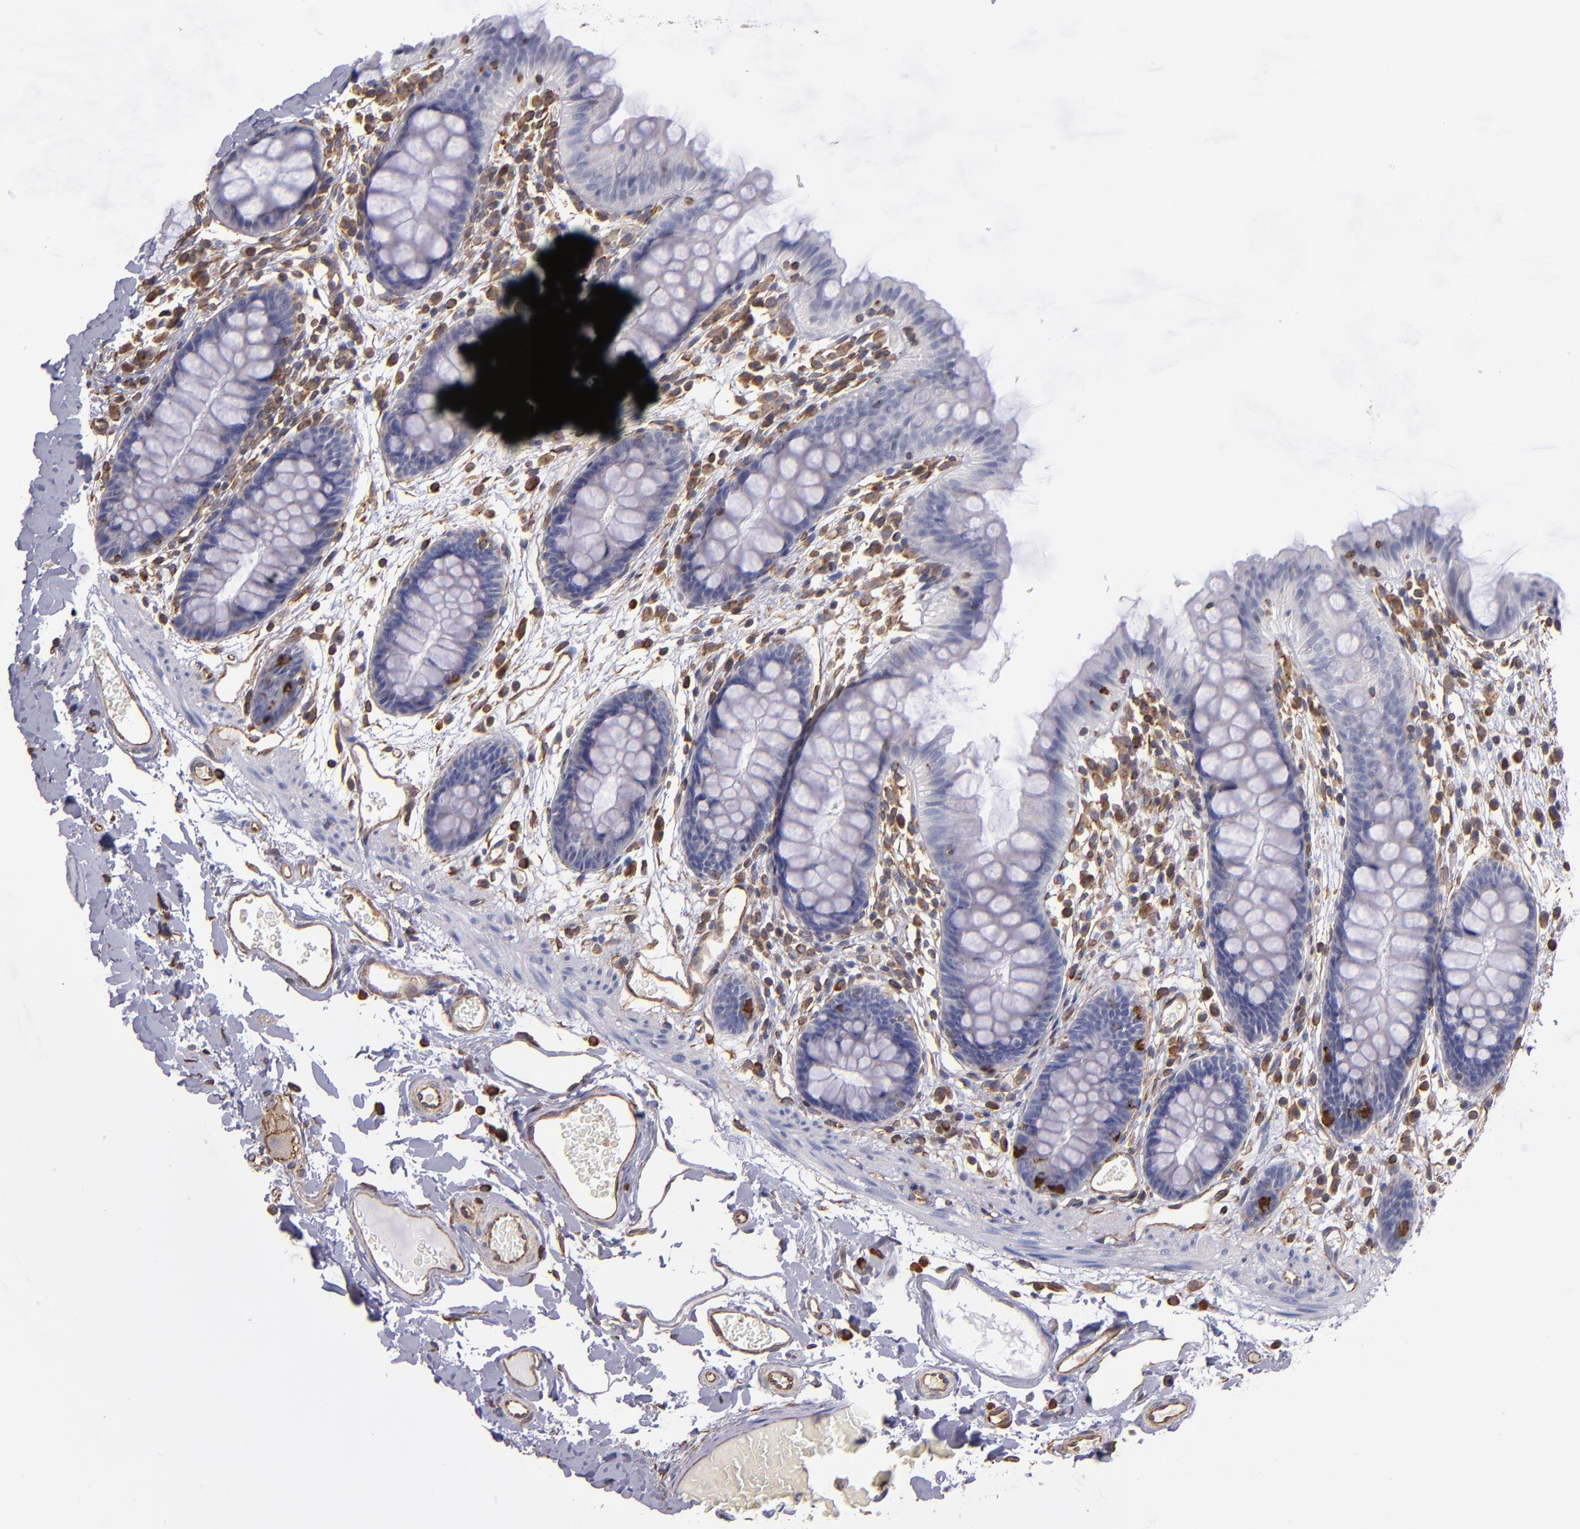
{"staining": {"intensity": "moderate", "quantity": ">75%", "location": "cytoplasmic/membranous"}, "tissue": "colon", "cell_type": "Endothelial cells", "image_type": "normal", "snomed": [{"axis": "morphology", "description": "Normal tissue, NOS"}, {"axis": "topography", "description": "Smooth muscle"}, {"axis": "topography", "description": "Colon"}], "caption": "Brown immunohistochemical staining in normal colon demonstrates moderate cytoplasmic/membranous expression in about >75% of endothelial cells. (DAB (3,3'-diaminobenzidine) = brown stain, brightfield microscopy at high magnification).", "gene": "ABCC1", "patient": {"sex": "male", "age": 67}}